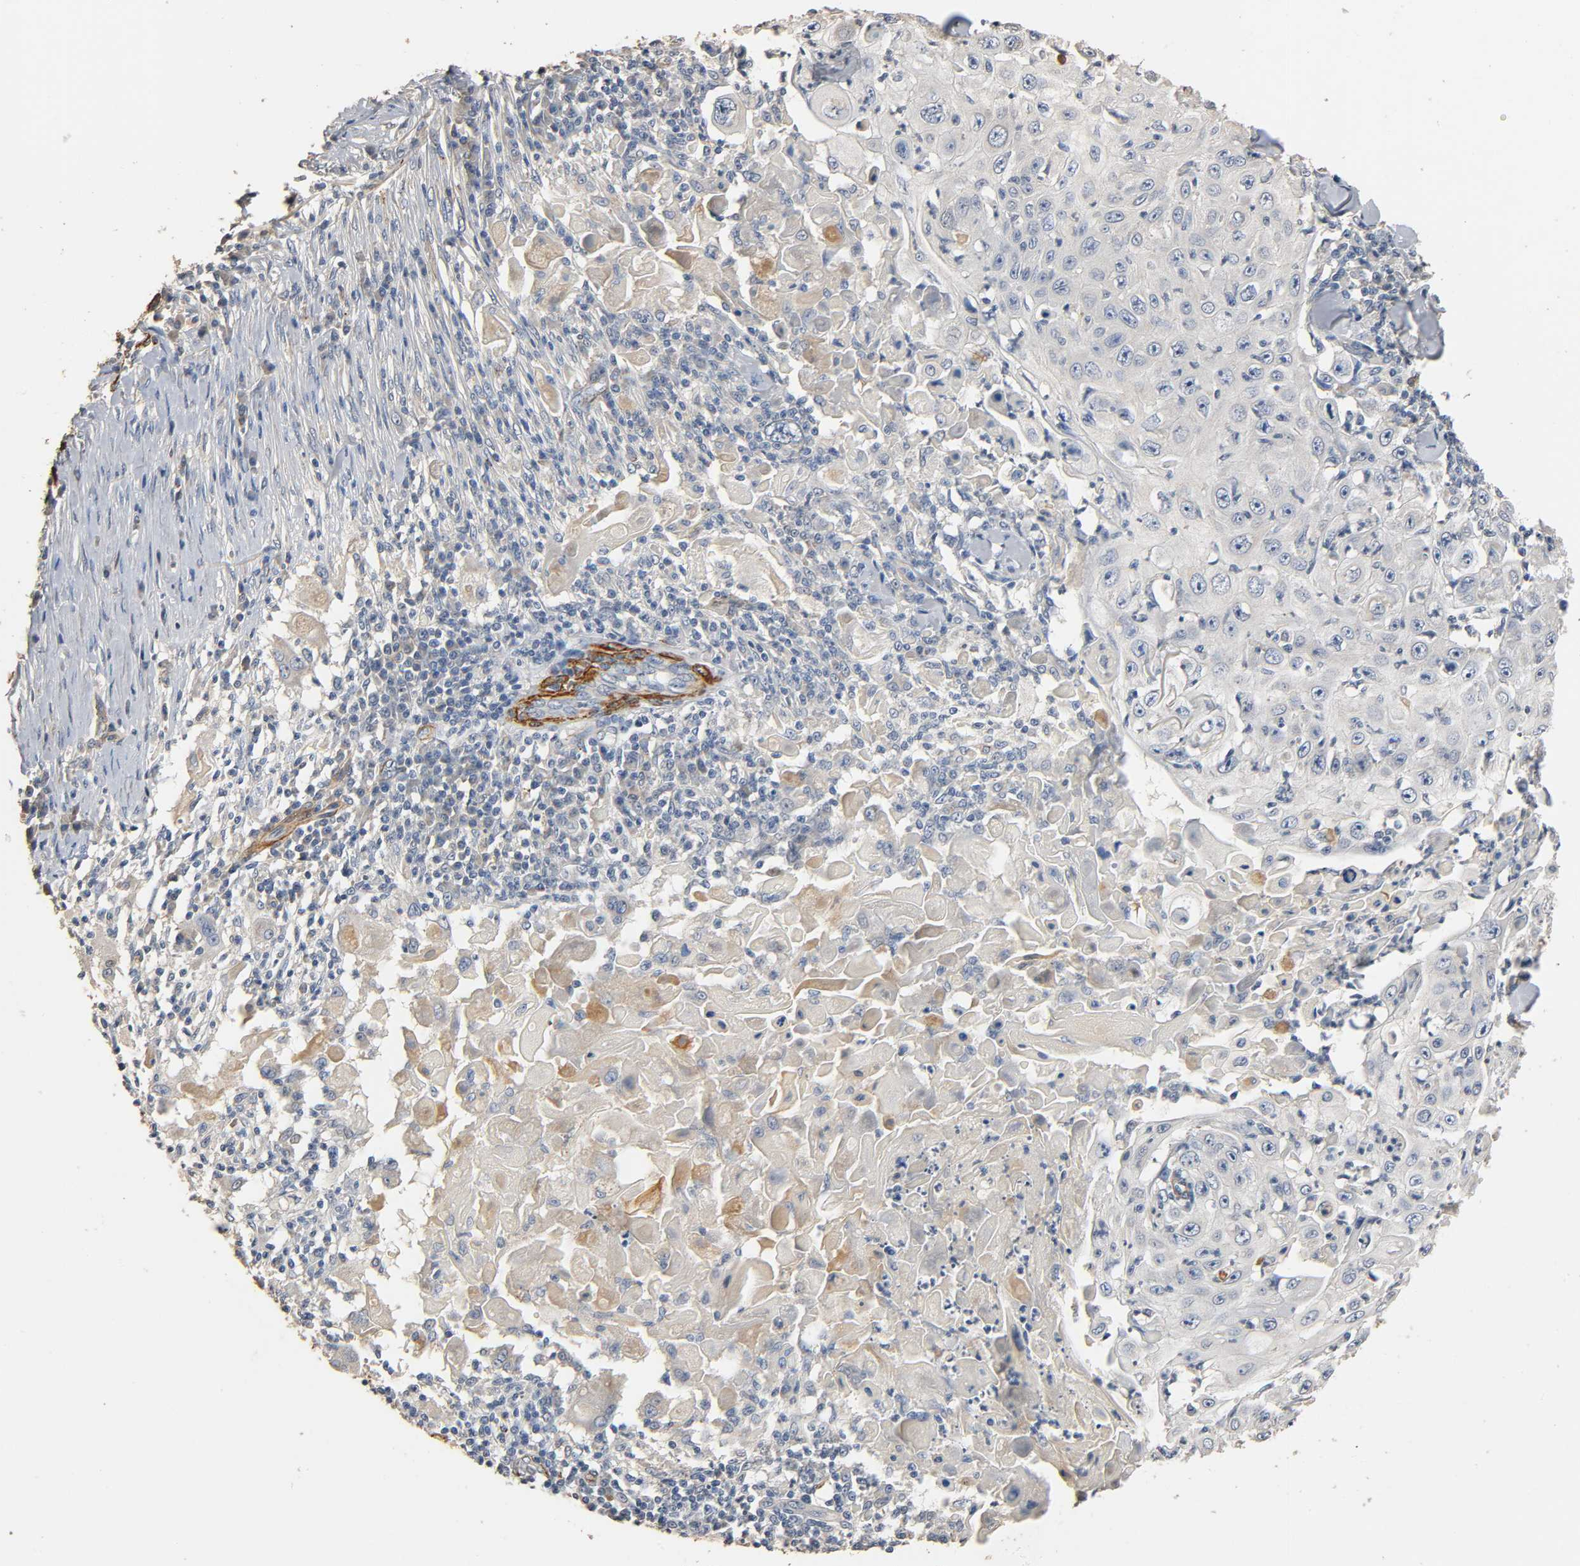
{"staining": {"intensity": "negative", "quantity": "none", "location": "none"}, "tissue": "skin cancer", "cell_type": "Tumor cells", "image_type": "cancer", "snomed": [{"axis": "morphology", "description": "Squamous cell carcinoma, NOS"}, {"axis": "topography", "description": "Skin"}], "caption": "A histopathology image of skin cancer (squamous cell carcinoma) stained for a protein demonstrates no brown staining in tumor cells.", "gene": "GSTA3", "patient": {"sex": "male", "age": 86}}